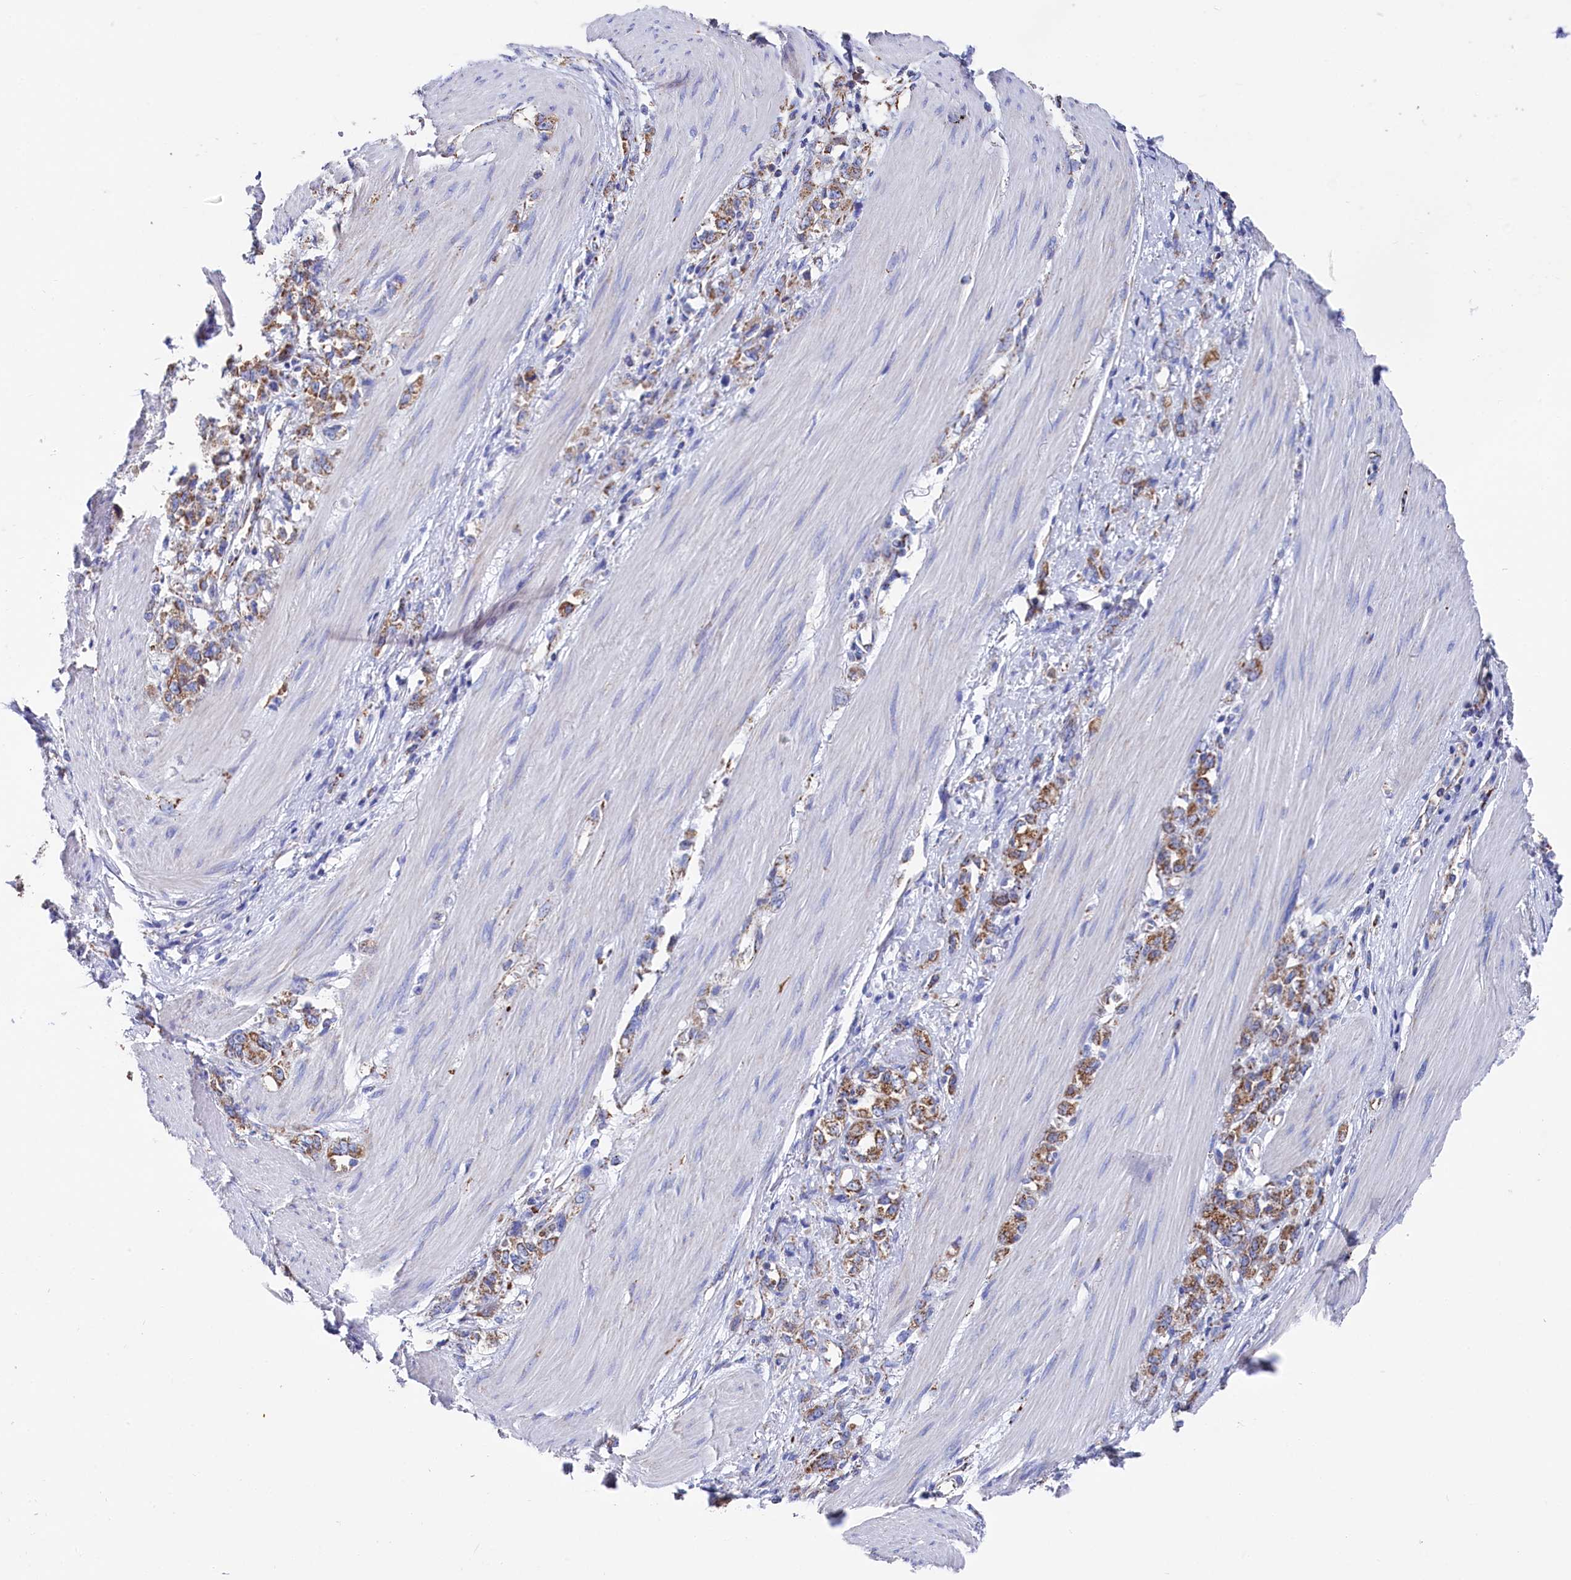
{"staining": {"intensity": "moderate", "quantity": ">75%", "location": "cytoplasmic/membranous"}, "tissue": "stomach cancer", "cell_type": "Tumor cells", "image_type": "cancer", "snomed": [{"axis": "morphology", "description": "Adenocarcinoma, NOS"}, {"axis": "topography", "description": "Stomach"}], "caption": "IHC staining of stomach adenocarcinoma, which reveals medium levels of moderate cytoplasmic/membranous staining in about >75% of tumor cells indicating moderate cytoplasmic/membranous protein positivity. The staining was performed using DAB (3,3'-diaminobenzidine) (brown) for protein detection and nuclei were counterstained in hematoxylin (blue).", "gene": "MMAB", "patient": {"sex": "female", "age": 76}}